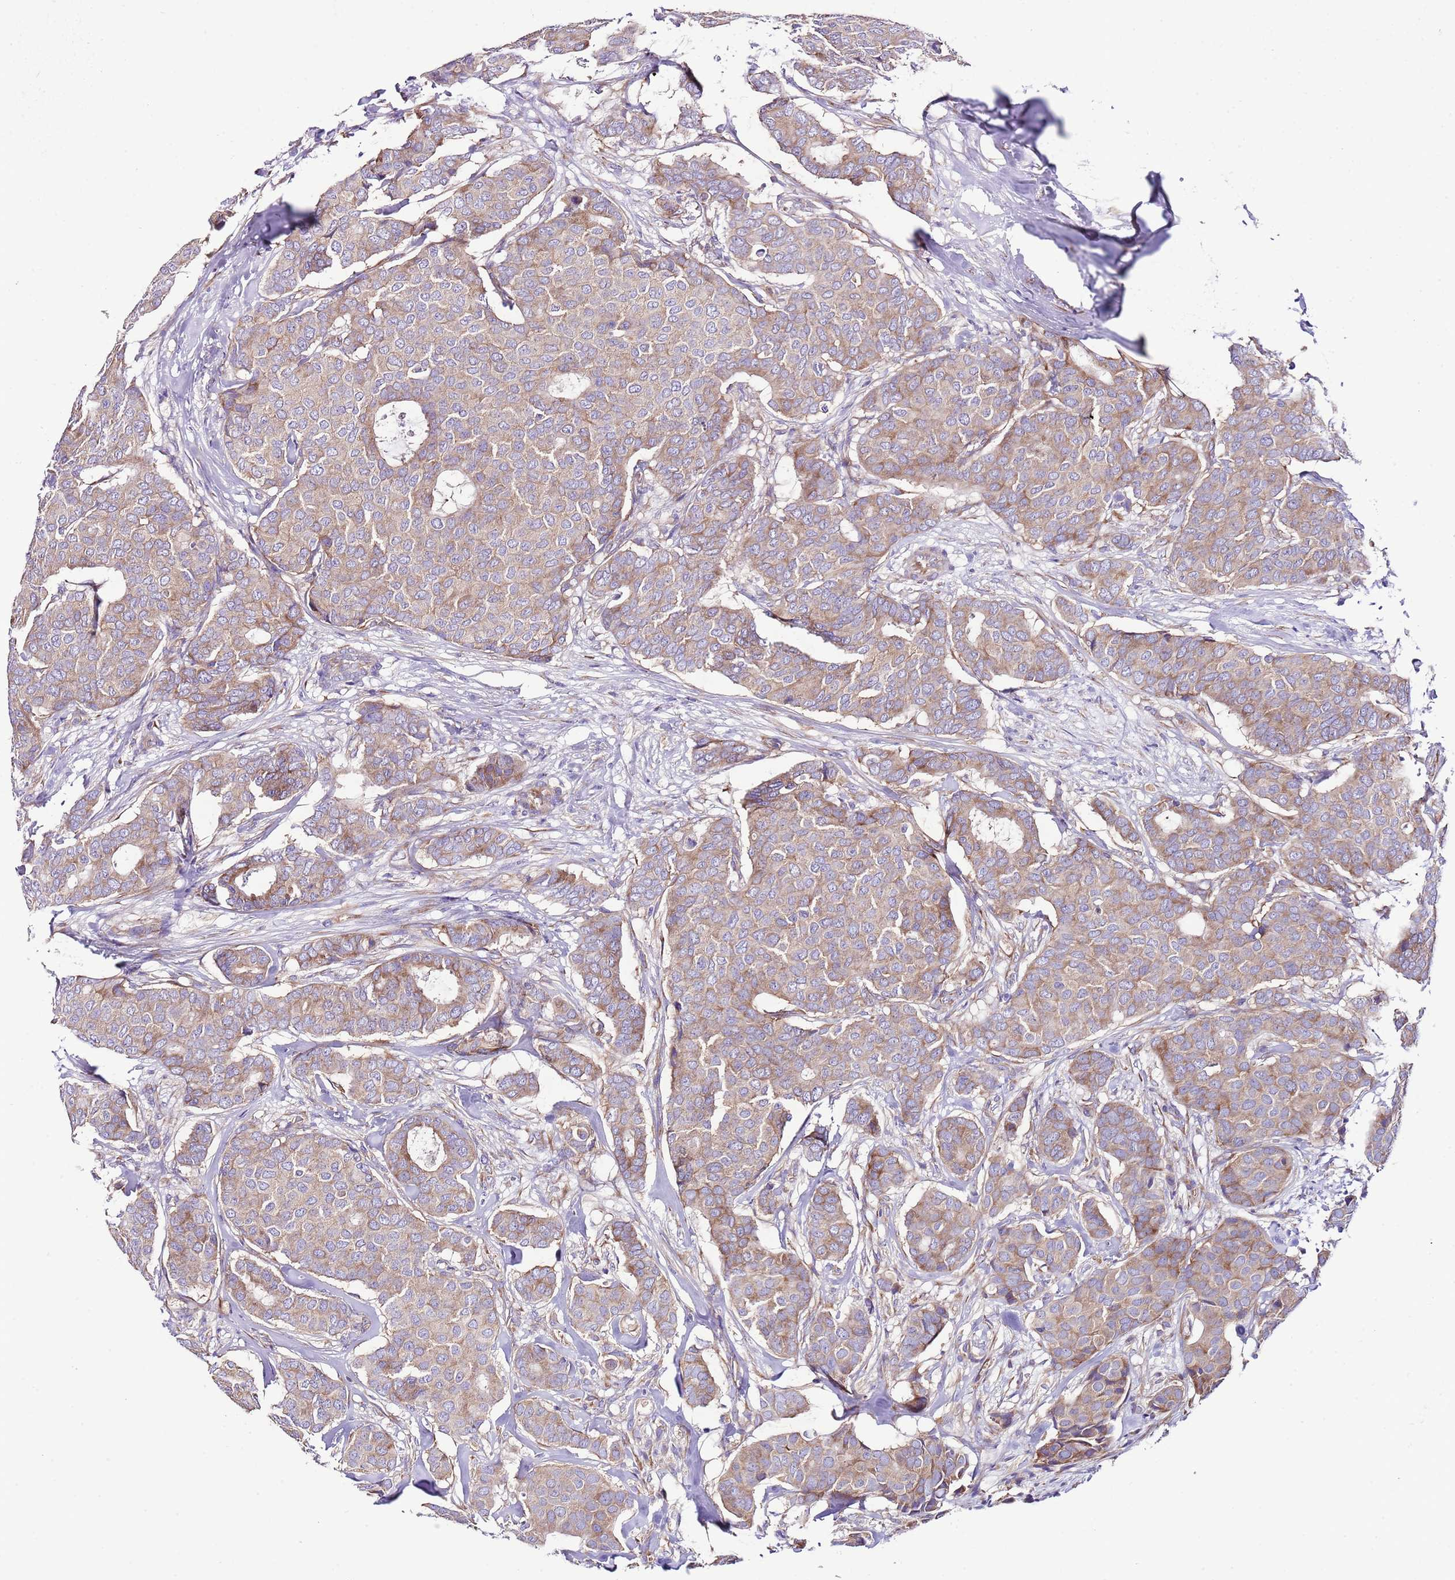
{"staining": {"intensity": "moderate", "quantity": ">75%", "location": "cytoplasmic/membranous"}, "tissue": "breast cancer", "cell_type": "Tumor cells", "image_type": "cancer", "snomed": [{"axis": "morphology", "description": "Duct carcinoma"}, {"axis": "topography", "description": "Breast"}], "caption": "Tumor cells show medium levels of moderate cytoplasmic/membranous positivity in approximately >75% of cells in human breast intraductal carcinoma.", "gene": "RPS10", "patient": {"sex": "female", "age": 75}}